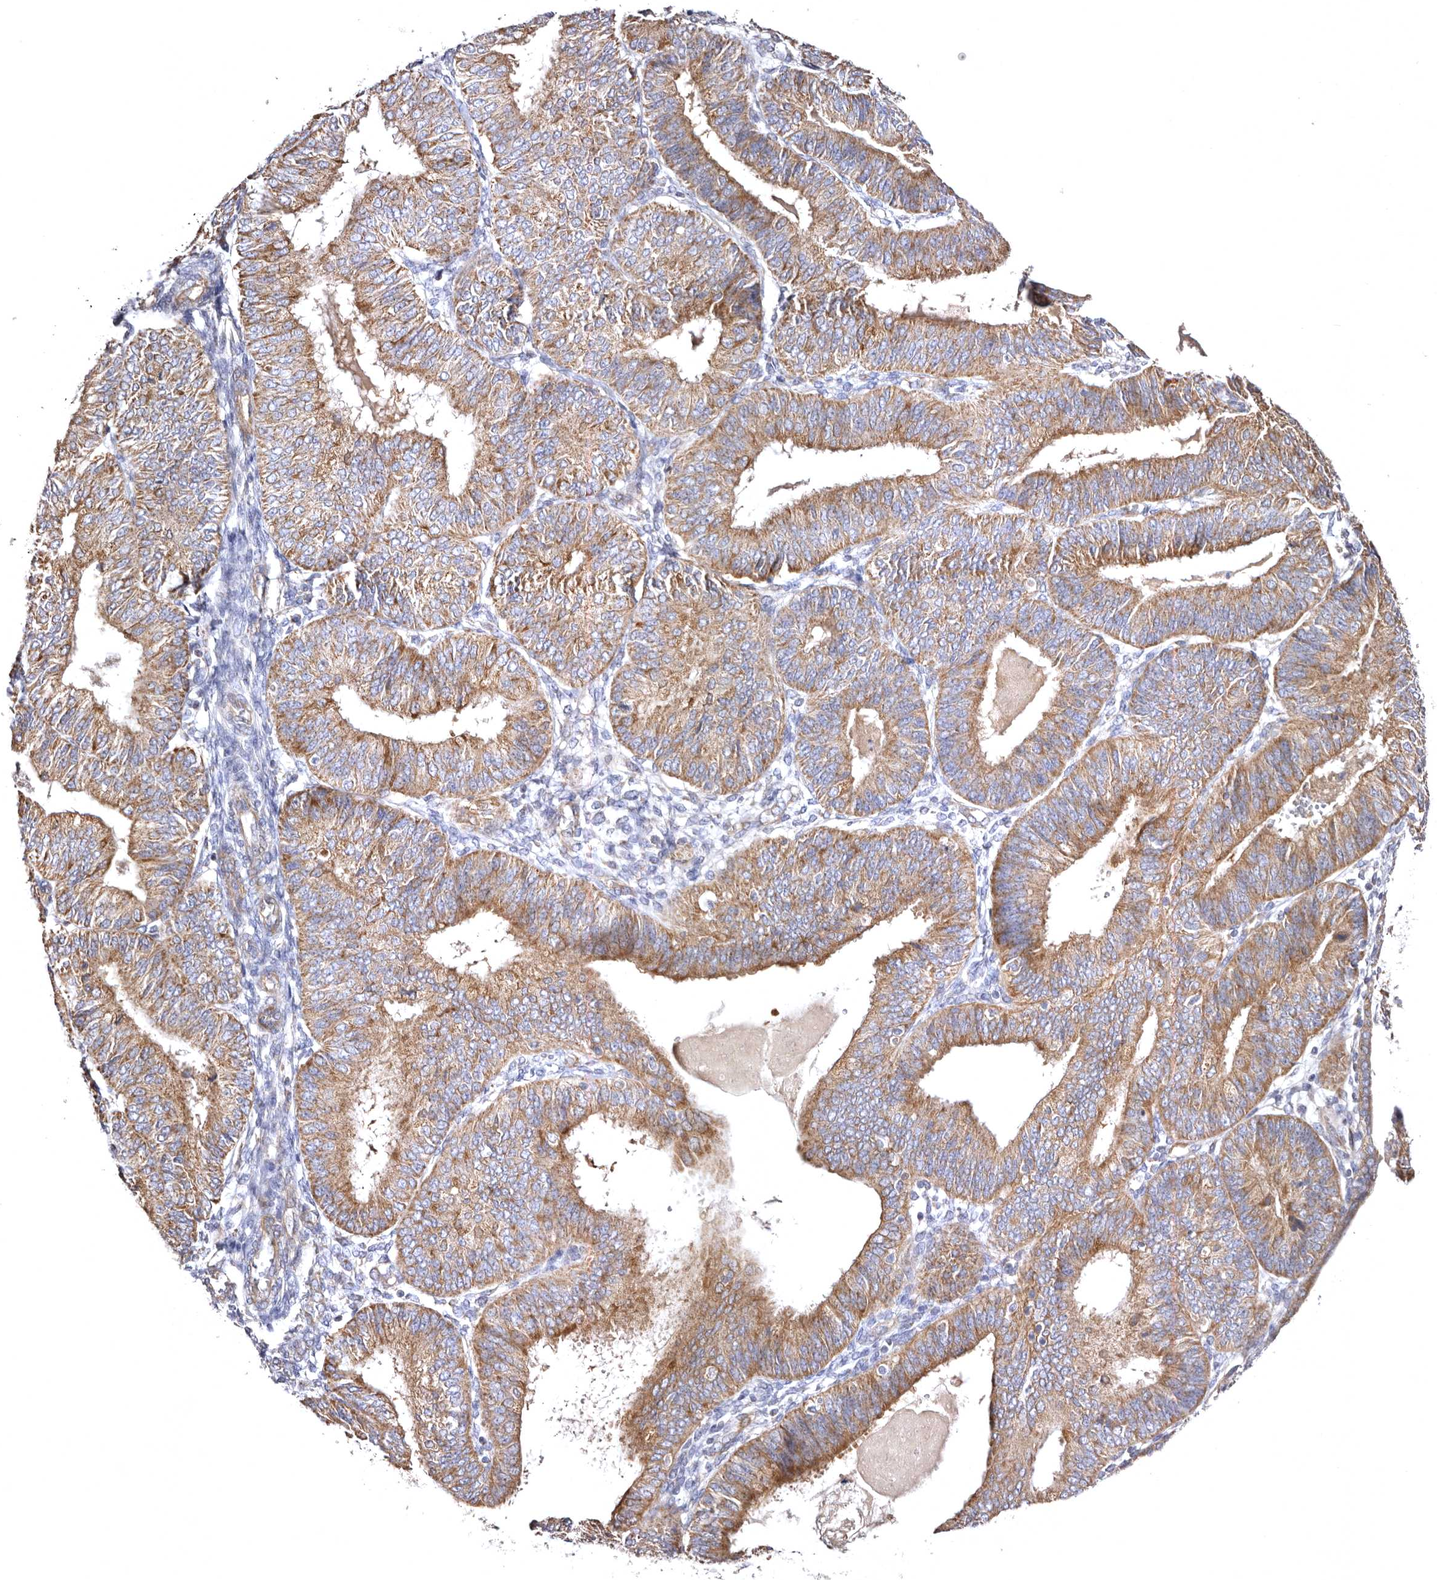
{"staining": {"intensity": "moderate", "quantity": ">75%", "location": "cytoplasmic/membranous"}, "tissue": "endometrial cancer", "cell_type": "Tumor cells", "image_type": "cancer", "snomed": [{"axis": "morphology", "description": "Adenocarcinoma, NOS"}, {"axis": "topography", "description": "Endometrium"}], "caption": "This histopathology image displays adenocarcinoma (endometrial) stained with immunohistochemistry (IHC) to label a protein in brown. The cytoplasmic/membranous of tumor cells show moderate positivity for the protein. Nuclei are counter-stained blue.", "gene": "BAIAP2L1", "patient": {"sex": "female", "age": 58}}